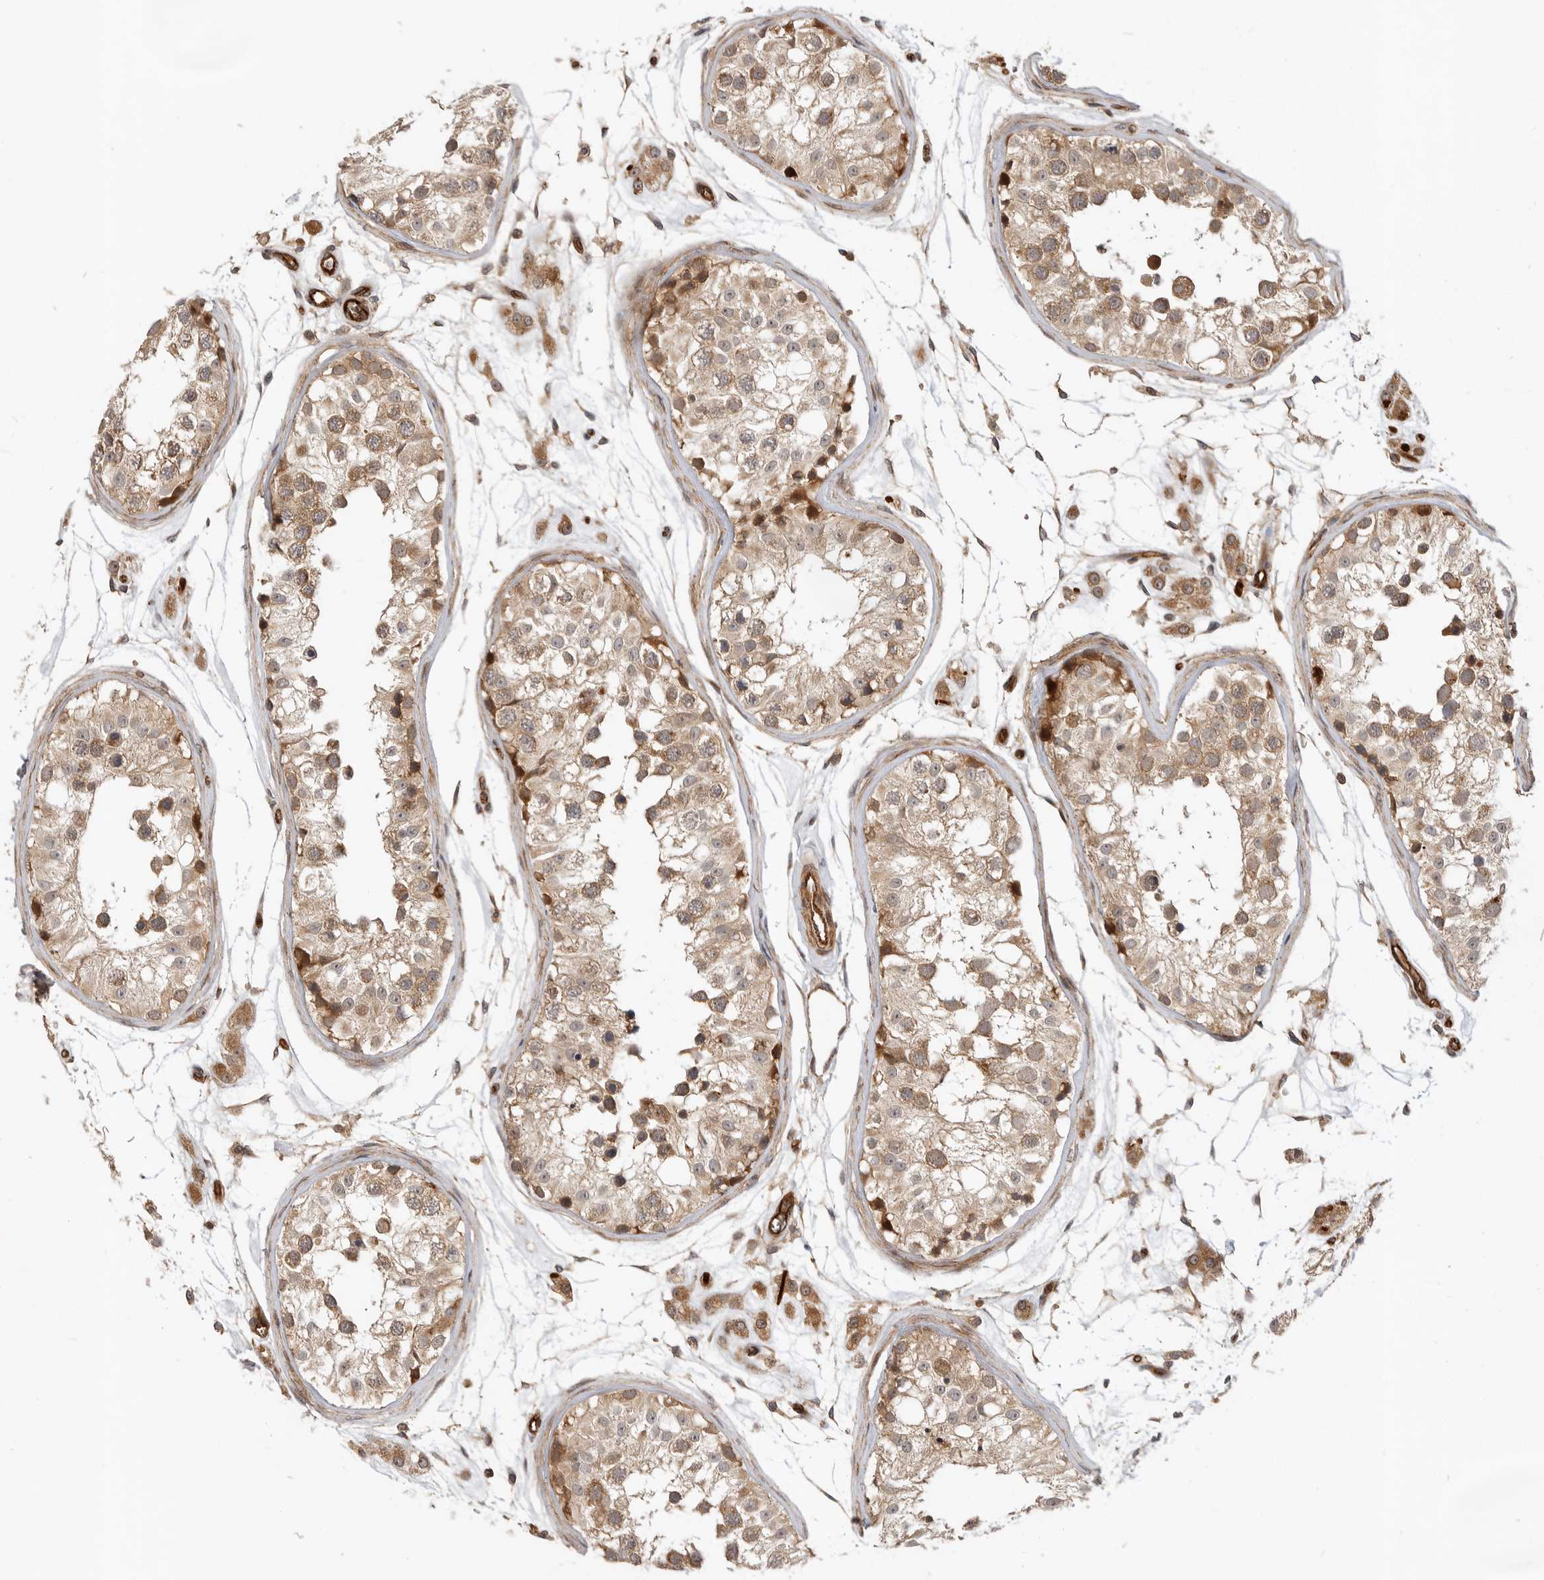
{"staining": {"intensity": "moderate", "quantity": ">75%", "location": "cytoplasmic/membranous"}, "tissue": "testis", "cell_type": "Cells in seminiferous ducts", "image_type": "normal", "snomed": [{"axis": "morphology", "description": "Normal tissue, NOS"}, {"axis": "morphology", "description": "Adenocarcinoma, metastatic, NOS"}, {"axis": "topography", "description": "Testis"}], "caption": "Protein staining shows moderate cytoplasmic/membranous positivity in approximately >75% of cells in seminiferous ducts in unremarkable testis.", "gene": "GPATCH2", "patient": {"sex": "male", "age": 26}}